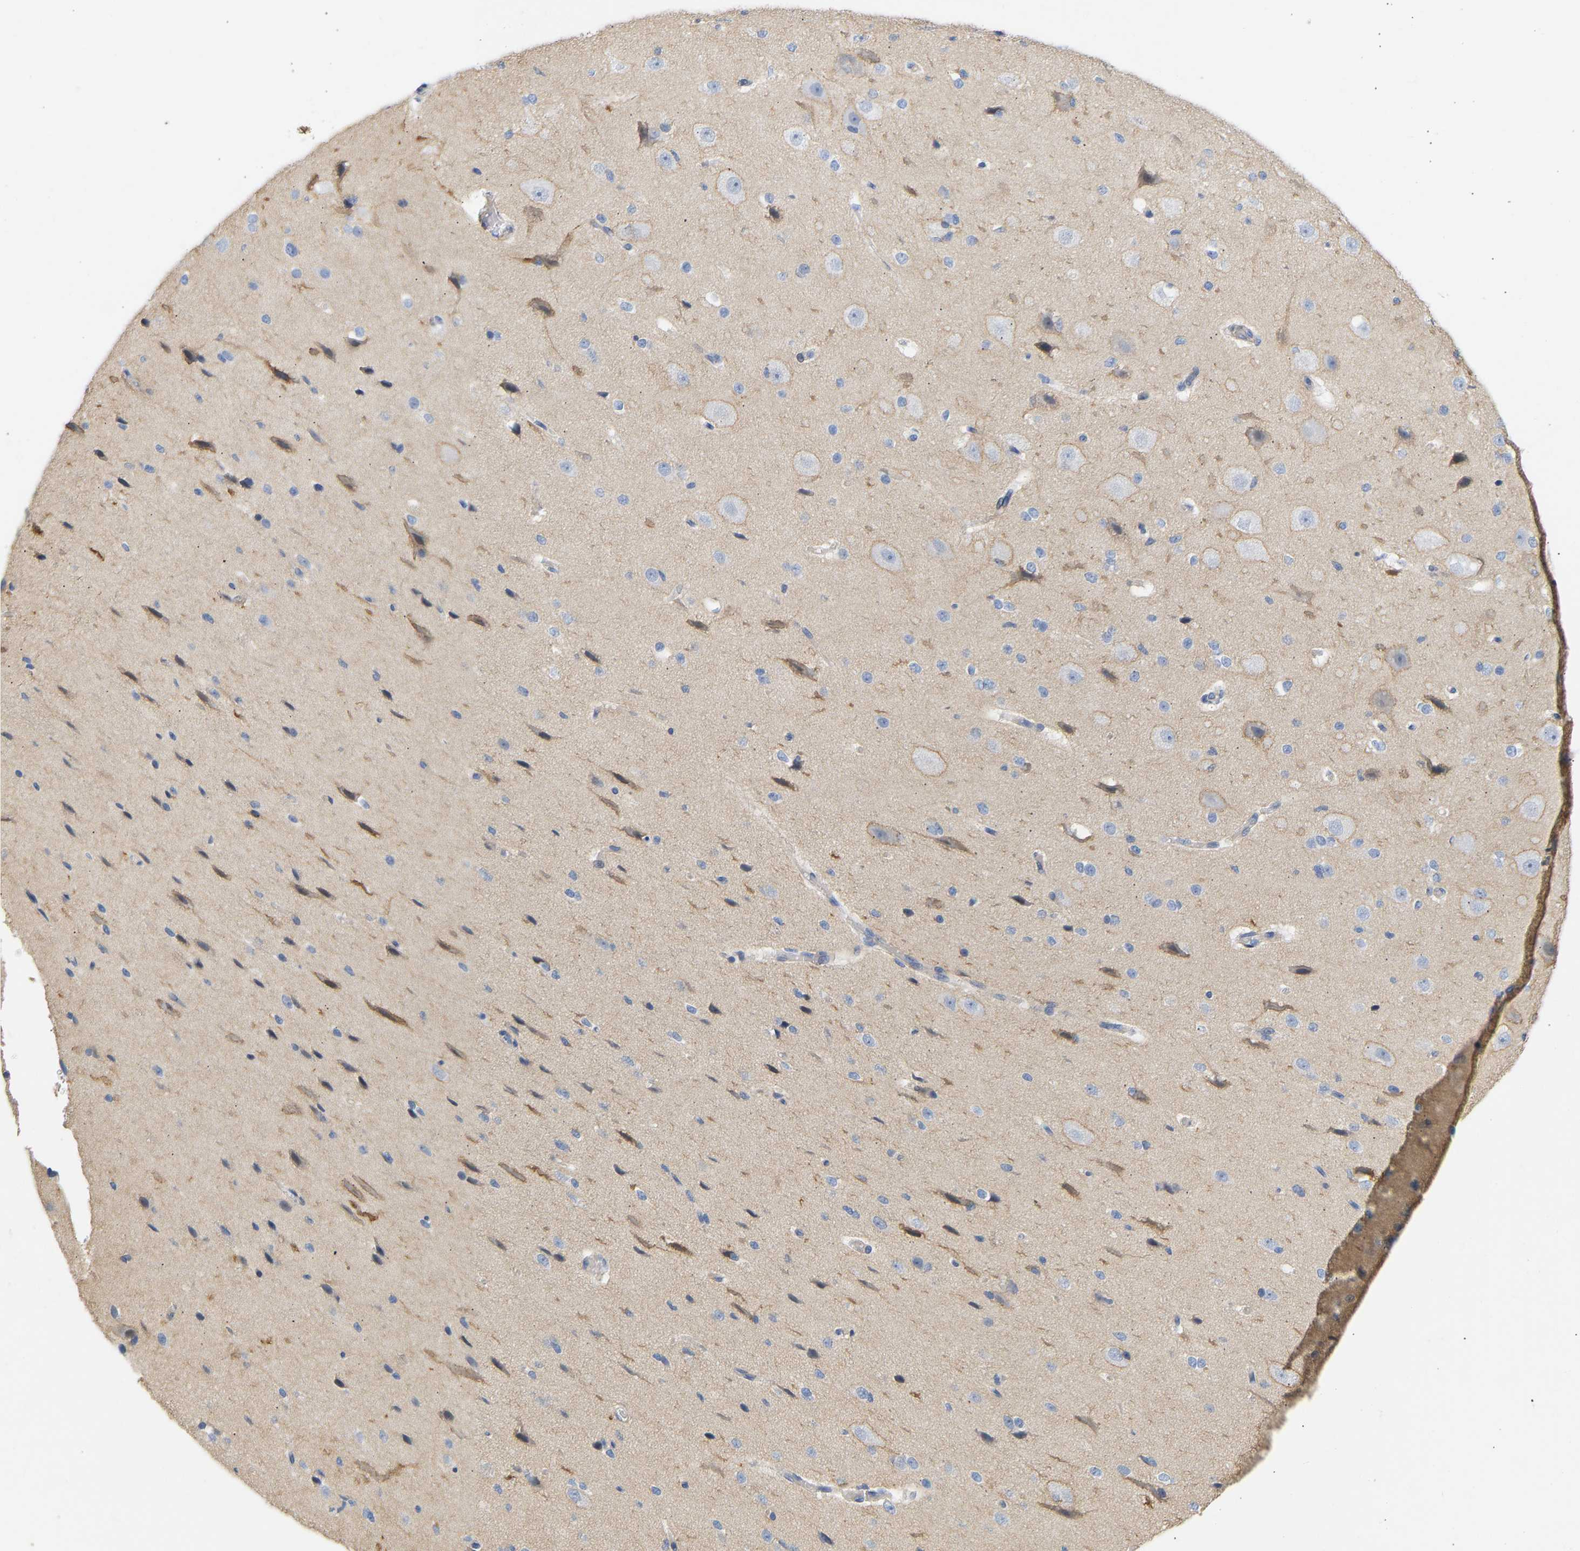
{"staining": {"intensity": "negative", "quantity": "none", "location": "none"}, "tissue": "cerebral cortex", "cell_type": "Endothelial cells", "image_type": "normal", "snomed": [{"axis": "morphology", "description": "Normal tissue, NOS"}, {"axis": "morphology", "description": "Developmental malformation"}, {"axis": "topography", "description": "Cerebral cortex"}], "caption": "DAB (3,3'-diaminobenzidine) immunohistochemical staining of unremarkable human cerebral cortex displays no significant staining in endothelial cells. Brightfield microscopy of immunohistochemistry (IHC) stained with DAB (brown) and hematoxylin (blue), captured at high magnification.", "gene": "BVES", "patient": {"sex": "female", "age": 30}}